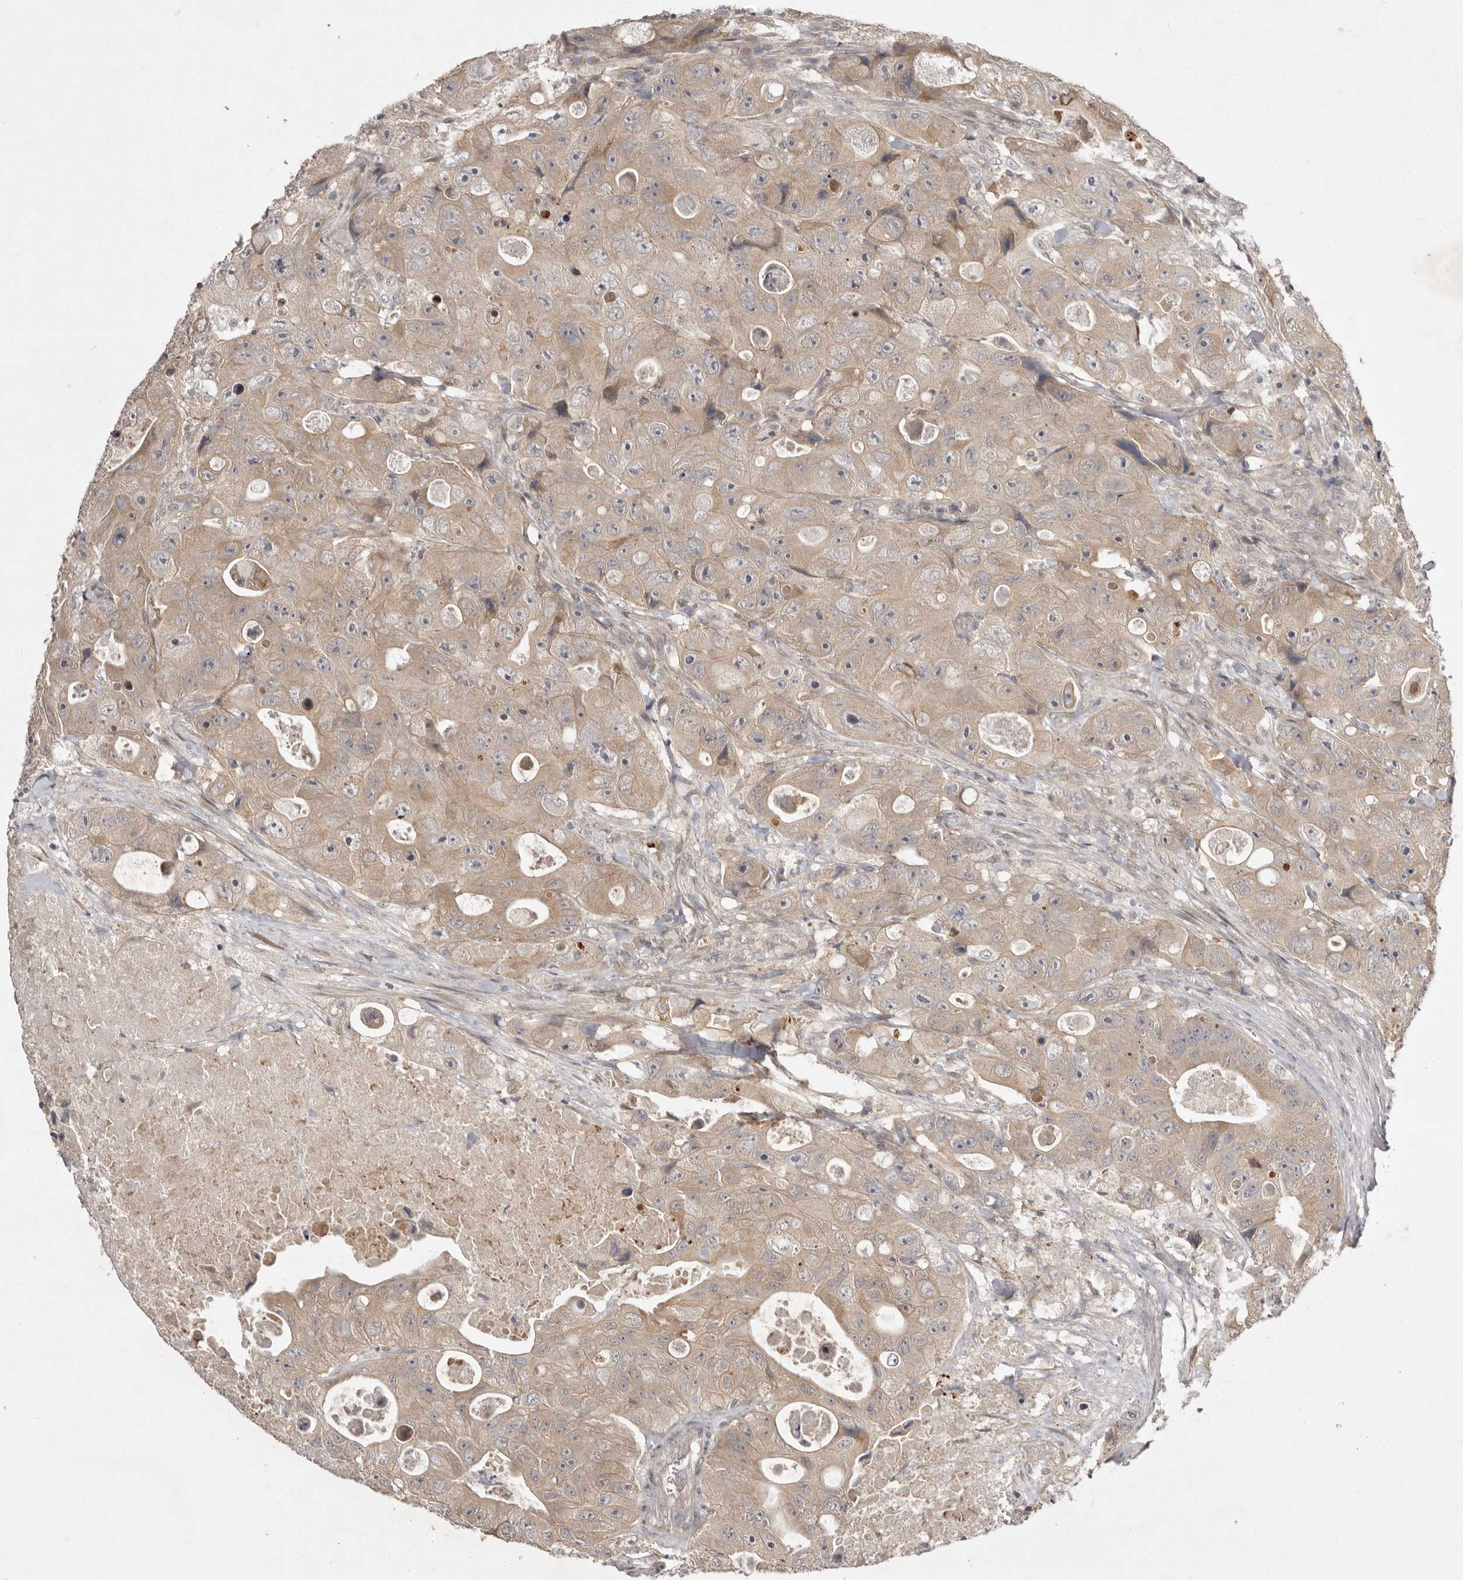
{"staining": {"intensity": "weak", "quantity": ">75%", "location": "cytoplasmic/membranous"}, "tissue": "colorectal cancer", "cell_type": "Tumor cells", "image_type": "cancer", "snomed": [{"axis": "morphology", "description": "Adenocarcinoma, NOS"}, {"axis": "topography", "description": "Colon"}], "caption": "Colorectal adenocarcinoma stained with a brown dye demonstrates weak cytoplasmic/membranous positive staining in approximately >75% of tumor cells.", "gene": "NSUN4", "patient": {"sex": "female", "age": 46}}